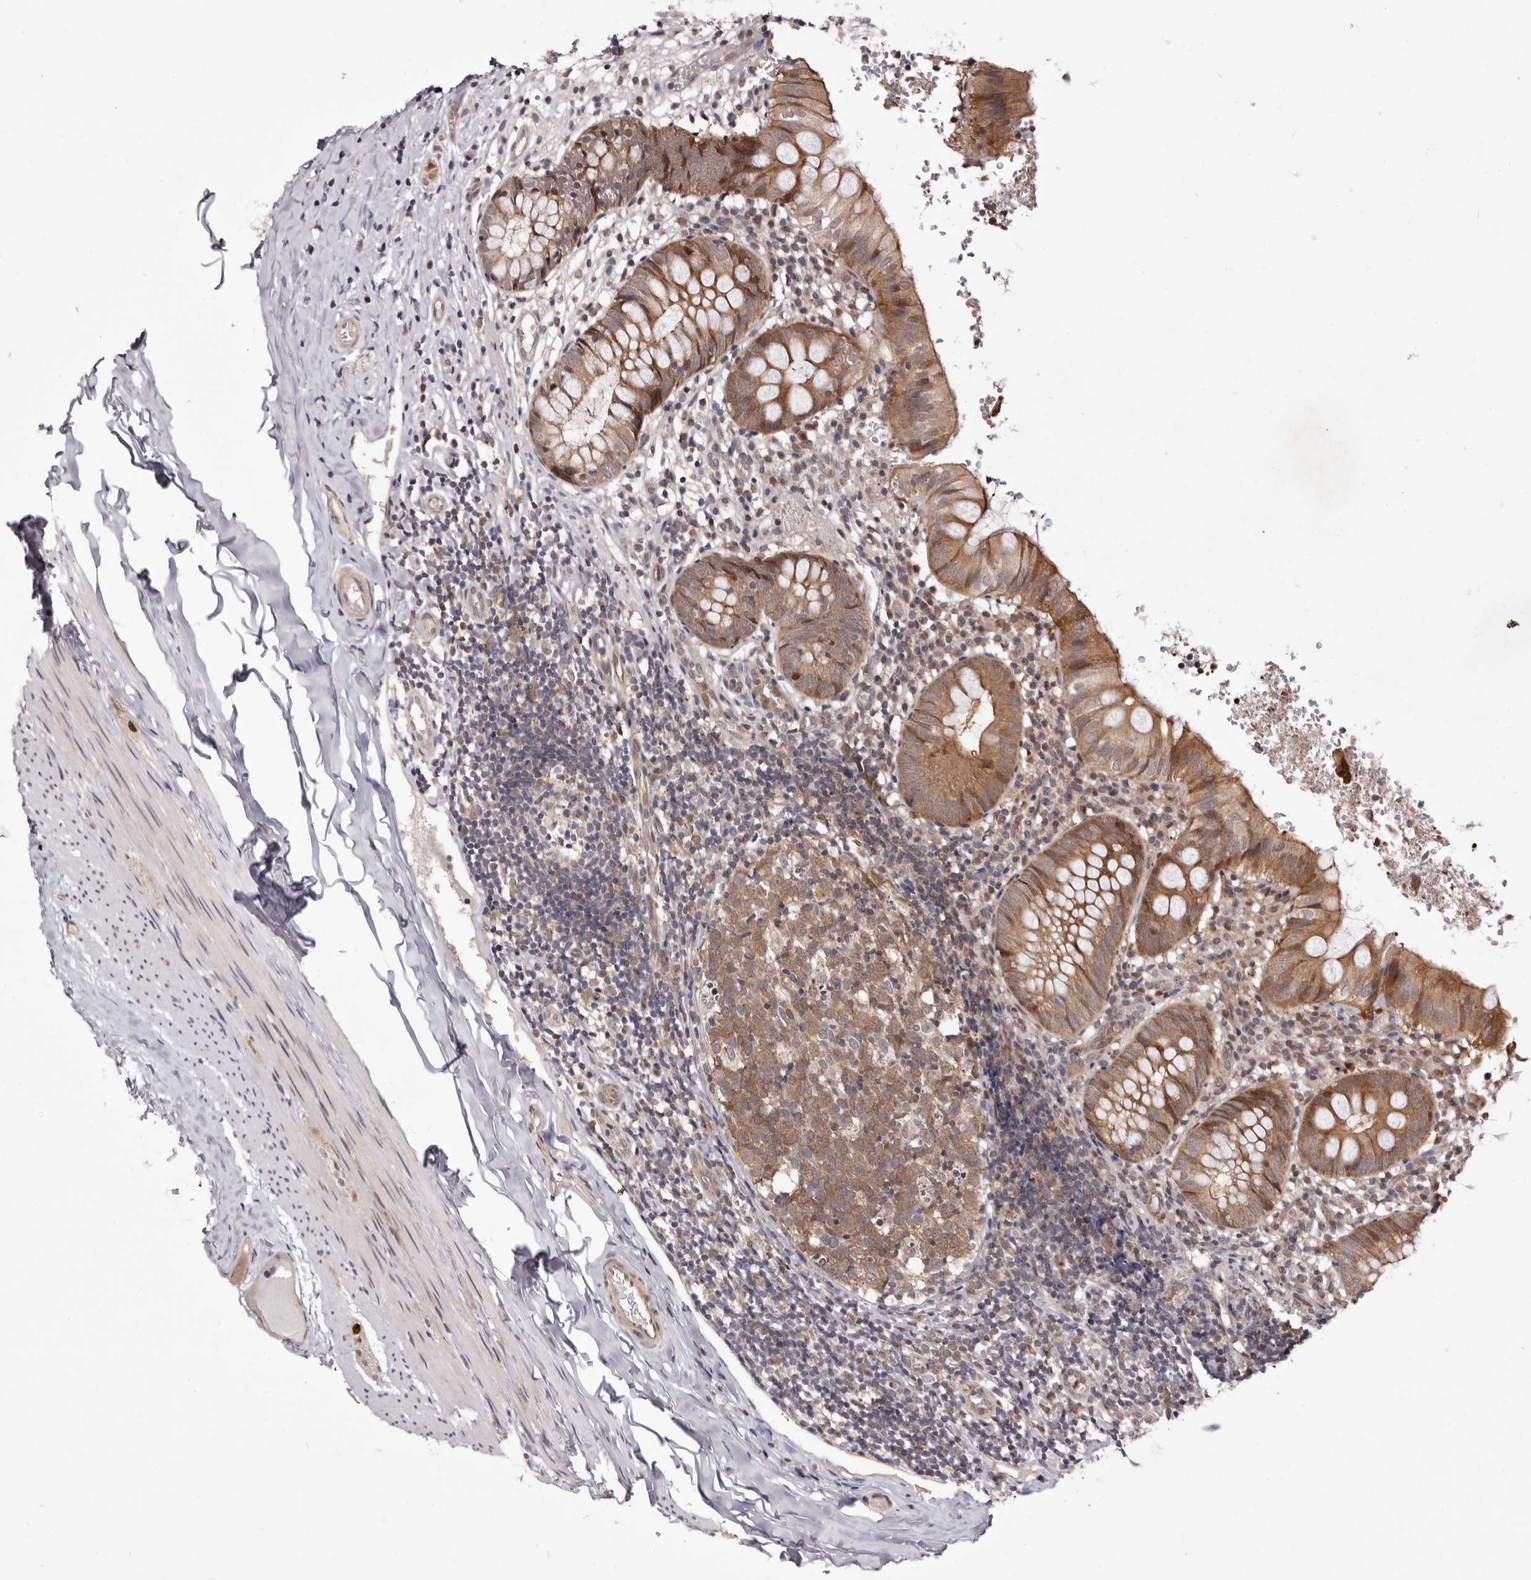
{"staining": {"intensity": "moderate", "quantity": ">75%", "location": "cytoplasmic/membranous,nuclear"}, "tissue": "appendix", "cell_type": "Glandular cells", "image_type": "normal", "snomed": [{"axis": "morphology", "description": "Normal tissue, NOS"}, {"axis": "topography", "description": "Appendix"}], "caption": "Immunohistochemical staining of normal appendix shows moderate cytoplasmic/membranous,nuclear protein expression in about >75% of glandular cells.", "gene": "GLRX3", "patient": {"sex": "male", "age": 8}}